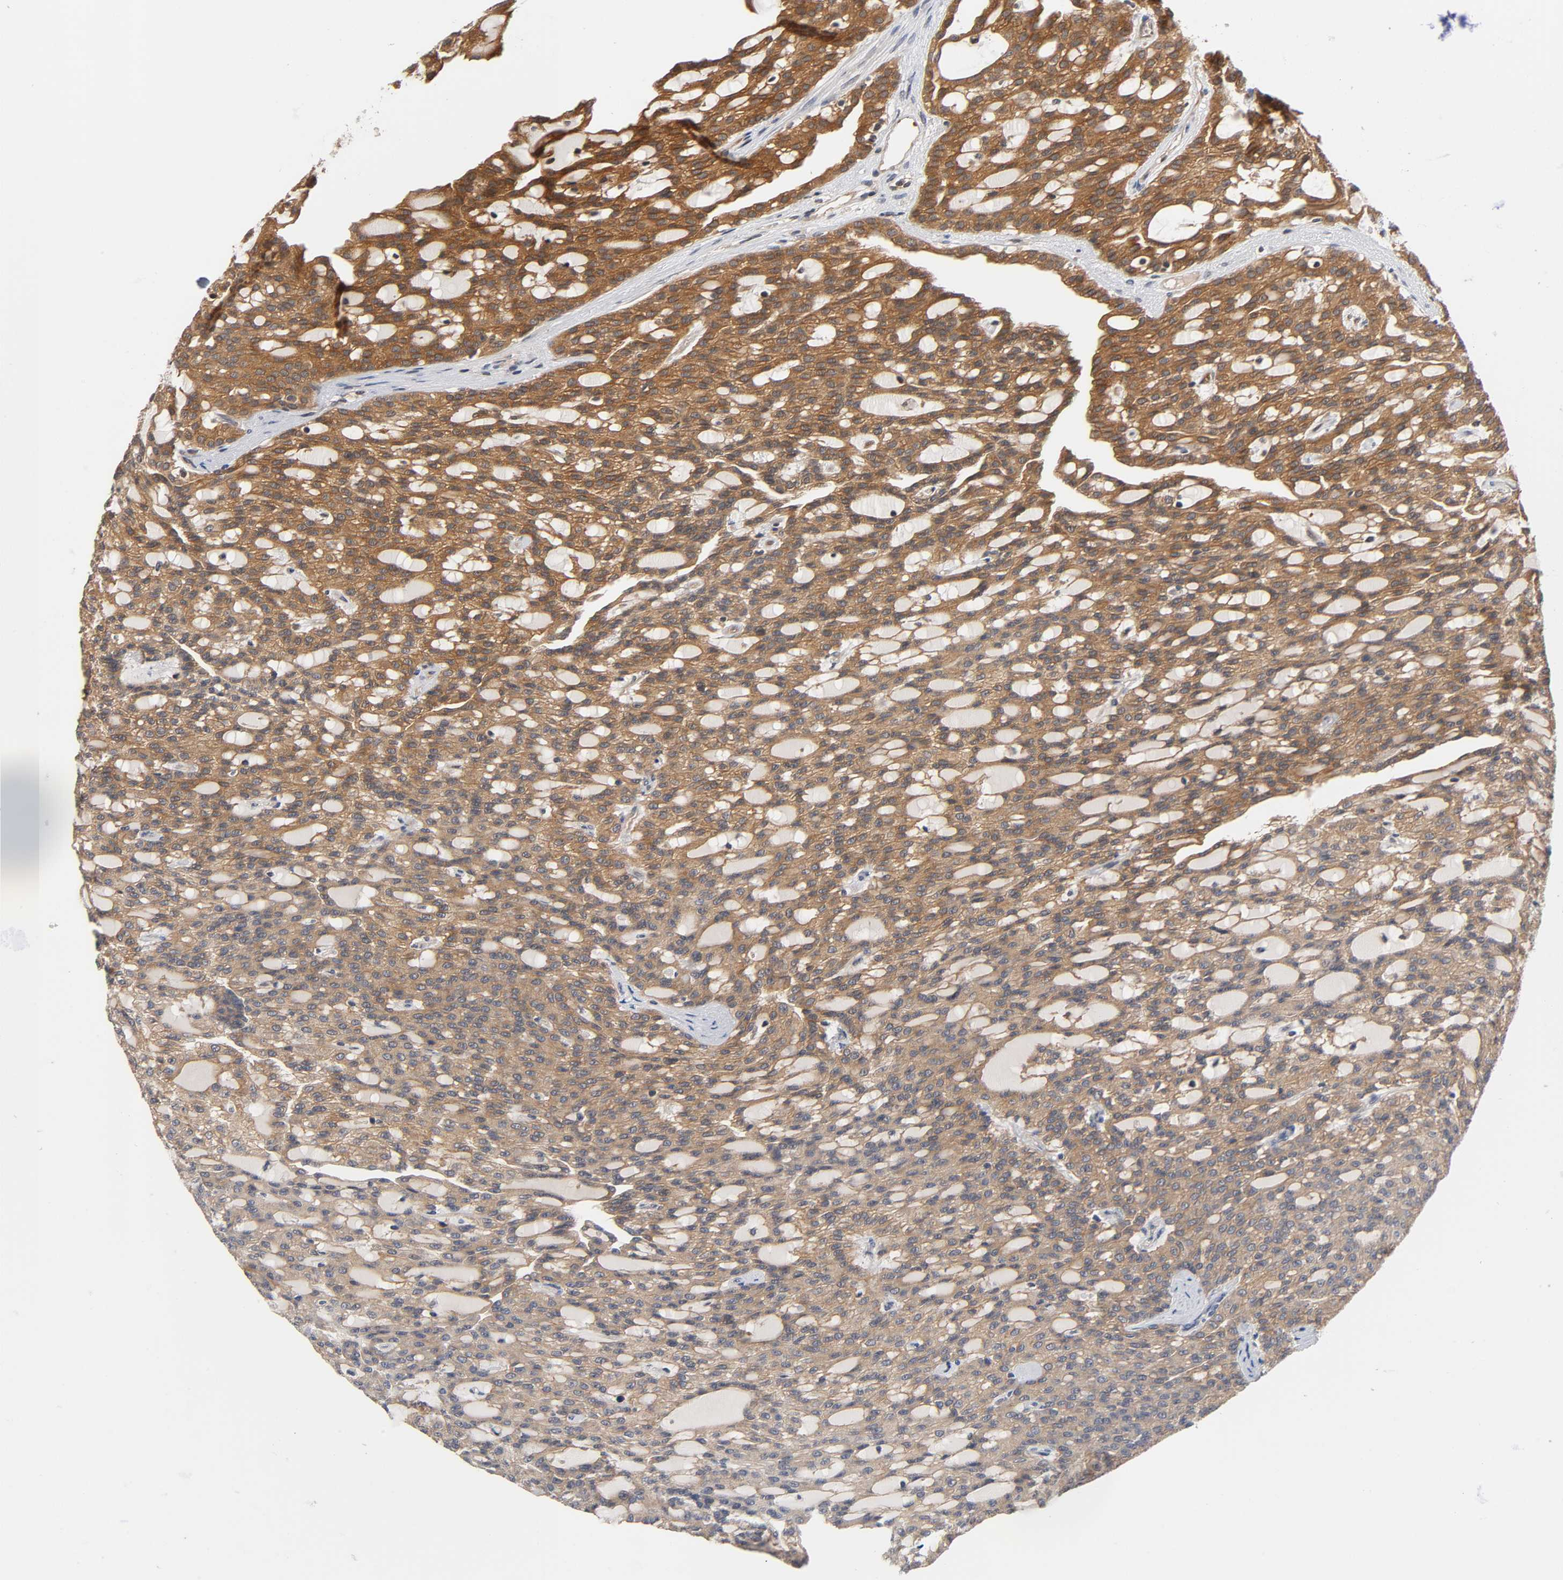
{"staining": {"intensity": "strong", "quantity": ">75%", "location": "cytoplasmic/membranous"}, "tissue": "renal cancer", "cell_type": "Tumor cells", "image_type": "cancer", "snomed": [{"axis": "morphology", "description": "Adenocarcinoma, NOS"}, {"axis": "topography", "description": "Kidney"}], "caption": "IHC (DAB (3,3'-diaminobenzidine)) staining of human adenocarcinoma (renal) demonstrates strong cytoplasmic/membranous protein staining in approximately >75% of tumor cells.", "gene": "PRKAB1", "patient": {"sex": "male", "age": 63}}